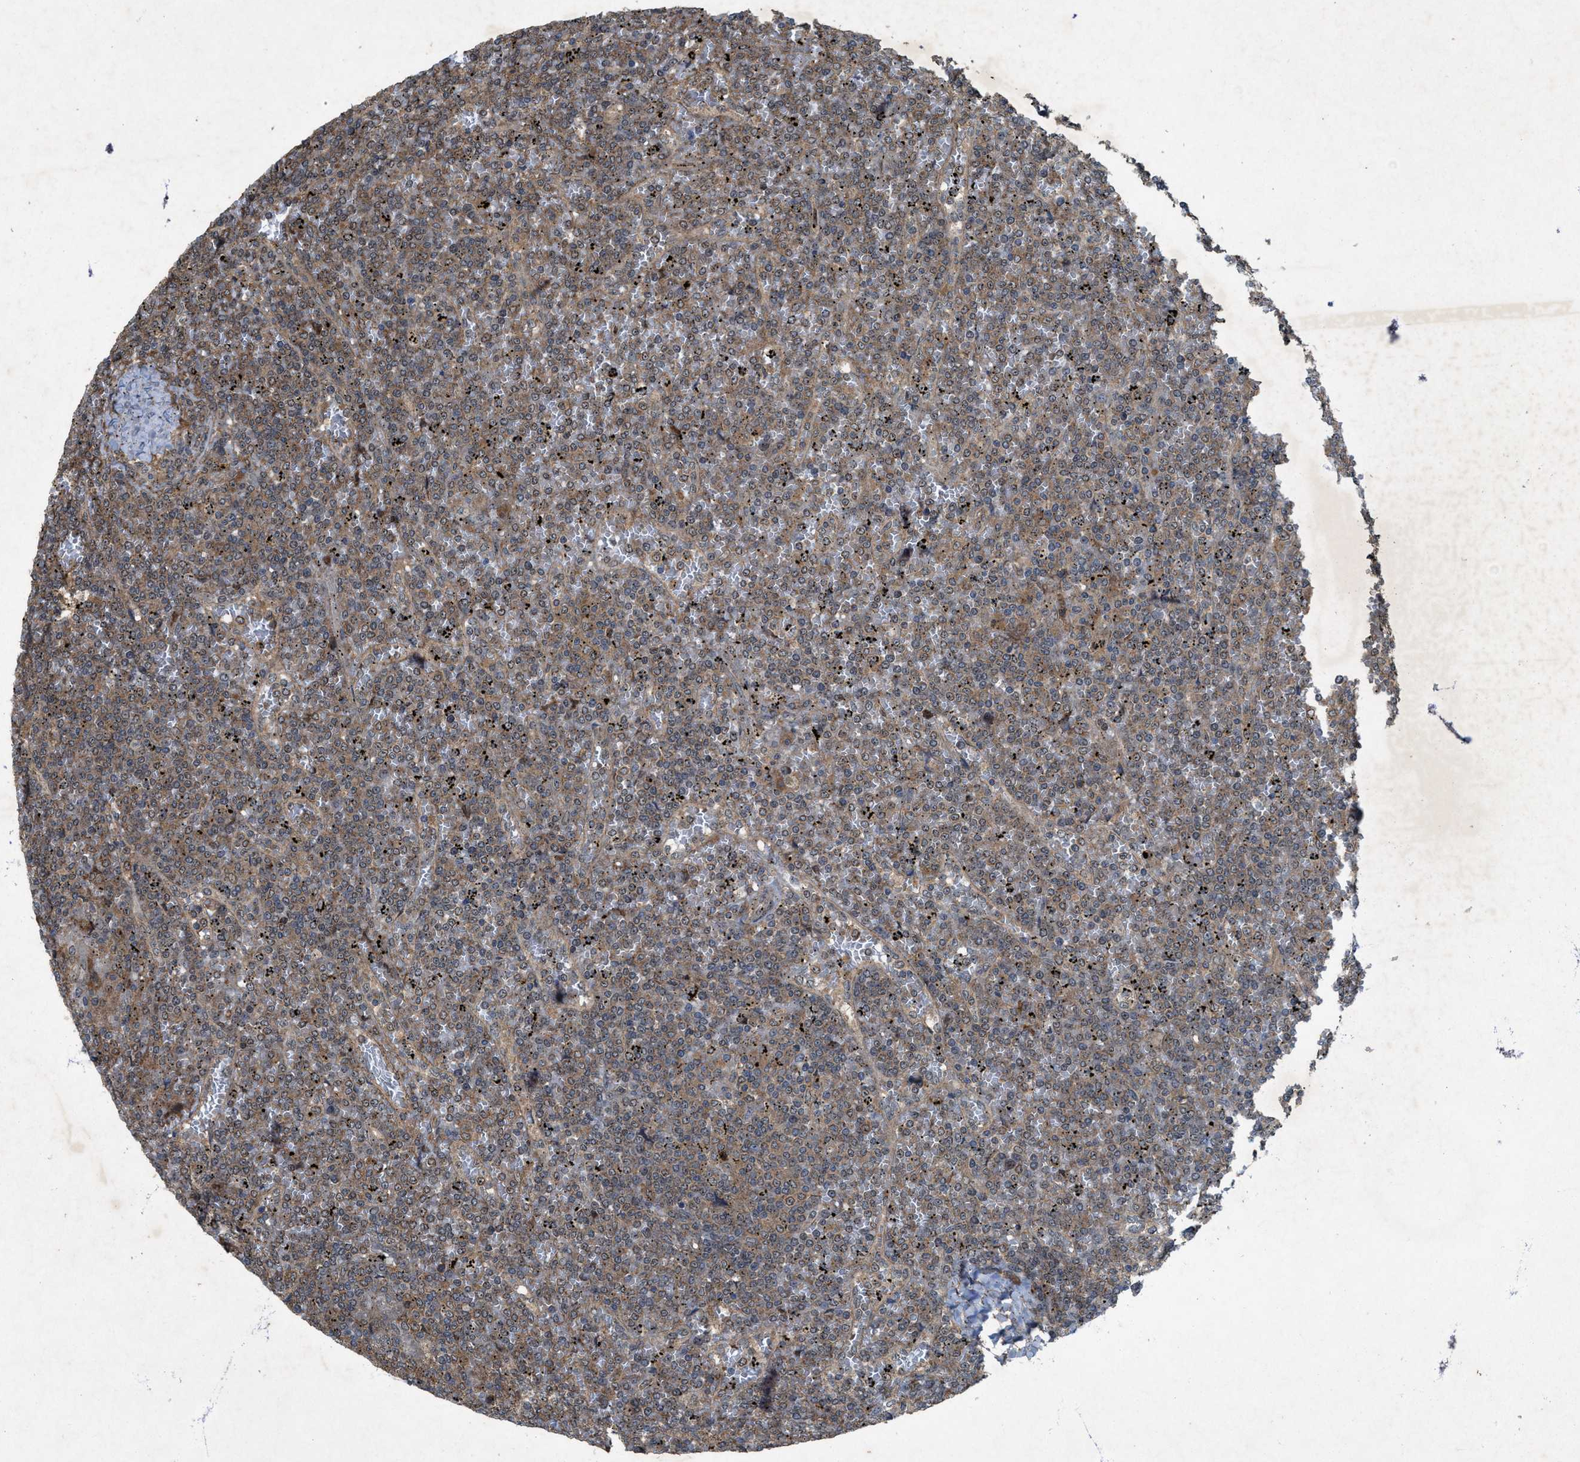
{"staining": {"intensity": "weak", "quantity": "25%-75%", "location": "cytoplasmic/membranous"}, "tissue": "lymphoma", "cell_type": "Tumor cells", "image_type": "cancer", "snomed": [{"axis": "morphology", "description": "Malignant lymphoma, non-Hodgkin's type, Low grade"}, {"axis": "topography", "description": "Spleen"}], "caption": "Brown immunohistochemical staining in malignant lymphoma, non-Hodgkin's type (low-grade) reveals weak cytoplasmic/membranous positivity in about 25%-75% of tumor cells. (DAB IHC, brown staining for protein, blue staining for nuclei).", "gene": "PDP2", "patient": {"sex": "female", "age": 19}}